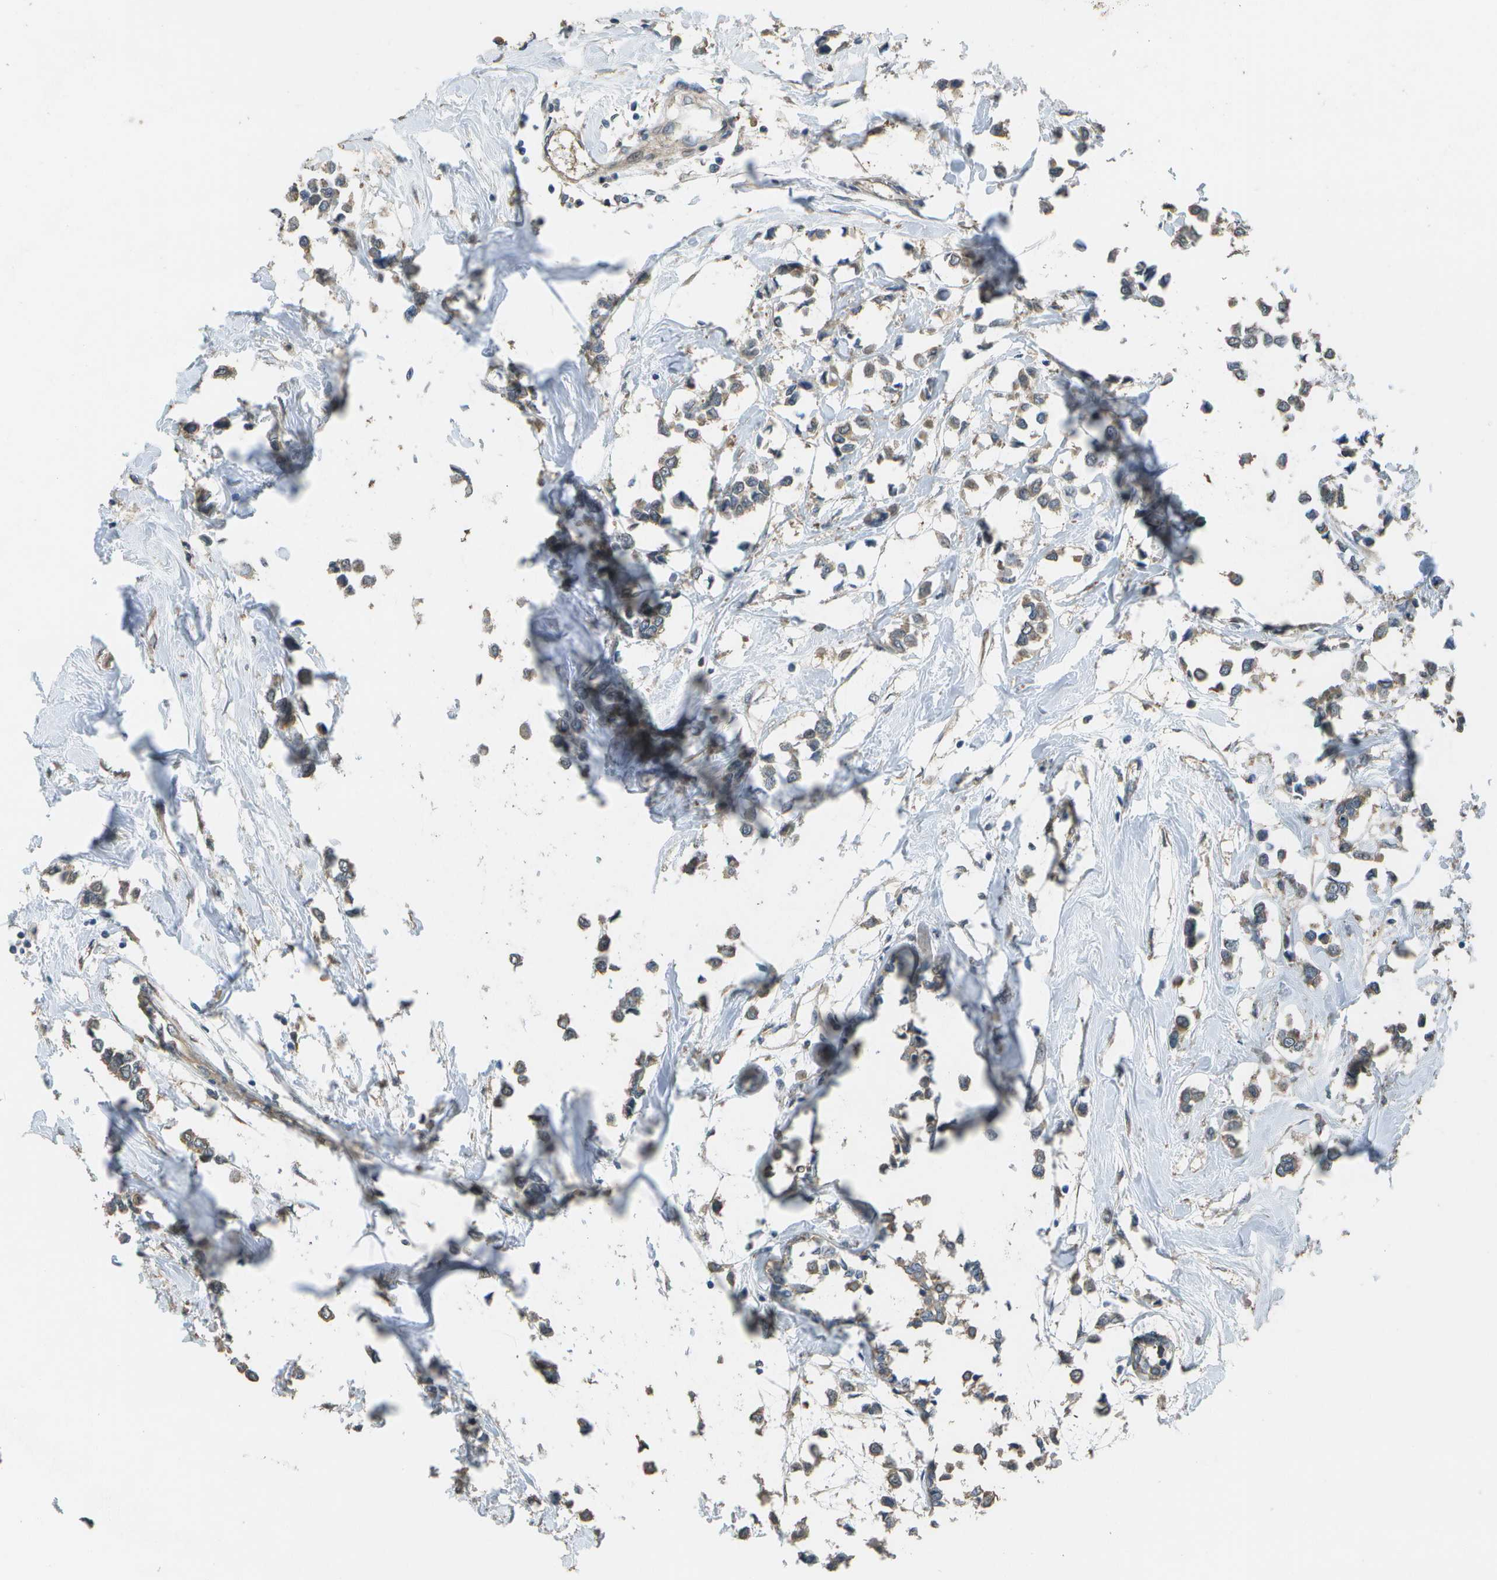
{"staining": {"intensity": "weak", "quantity": ">75%", "location": "cytoplasmic/membranous"}, "tissue": "breast cancer", "cell_type": "Tumor cells", "image_type": "cancer", "snomed": [{"axis": "morphology", "description": "Lobular carcinoma"}, {"axis": "topography", "description": "Breast"}], "caption": "Immunohistochemical staining of human breast cancer (lobular carcinoma) demonstrates low levels of weak cytoplasmic/membranous protein staining in about >75% of tumor cells. Nuclei are stained in blue.", "gene": "CLNS1A", "patient": {"sex": "female", "age": 51}}